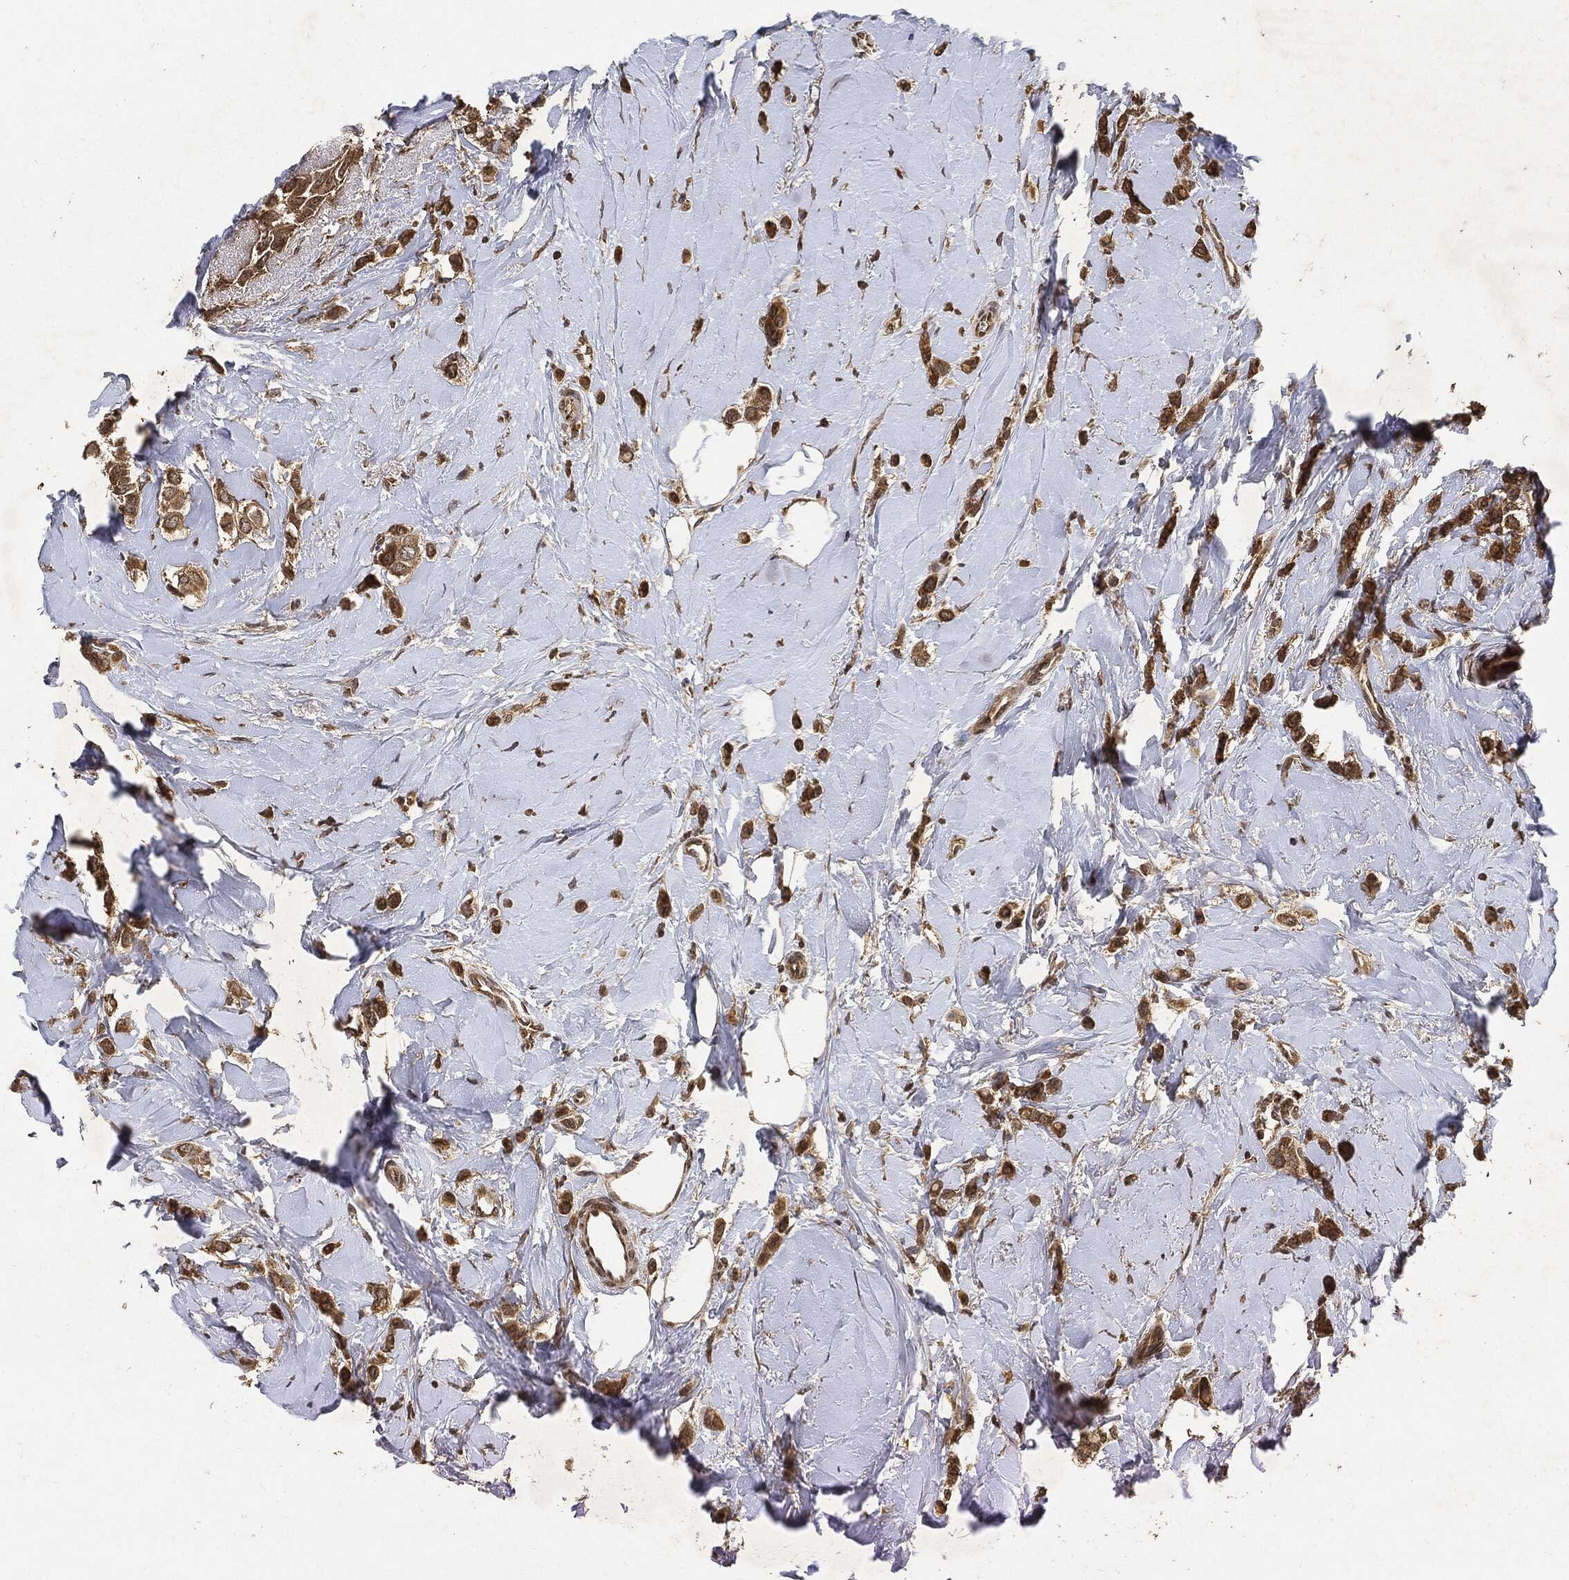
{"staining": {"intensity": "moderate", "quantity": ">75%", "location": "cytoplasmic/membranous"}, "tissue": "breast cancer", "cell_type": "Tumor cells", "image_type": "cancer", "snomed": [{"axis": "morphology", "description": "Lobular carcinoma"}, {"axis": "topography", "description": "Breast"}], "caption": "Immunohistochemistry (IHC) micrograph of neoplastic tissue: human lobular carcinoma (breast) stained using immunohistochemistry (IHC) reveals medium levels of moderate protein expression localized specifically in the cytoplasmic/membranous of tumor cells, appearing as a cytoplasmic/membranous brown color.", "gene": "ZNF226", "patient": {"sex": "female", "age": 66}}